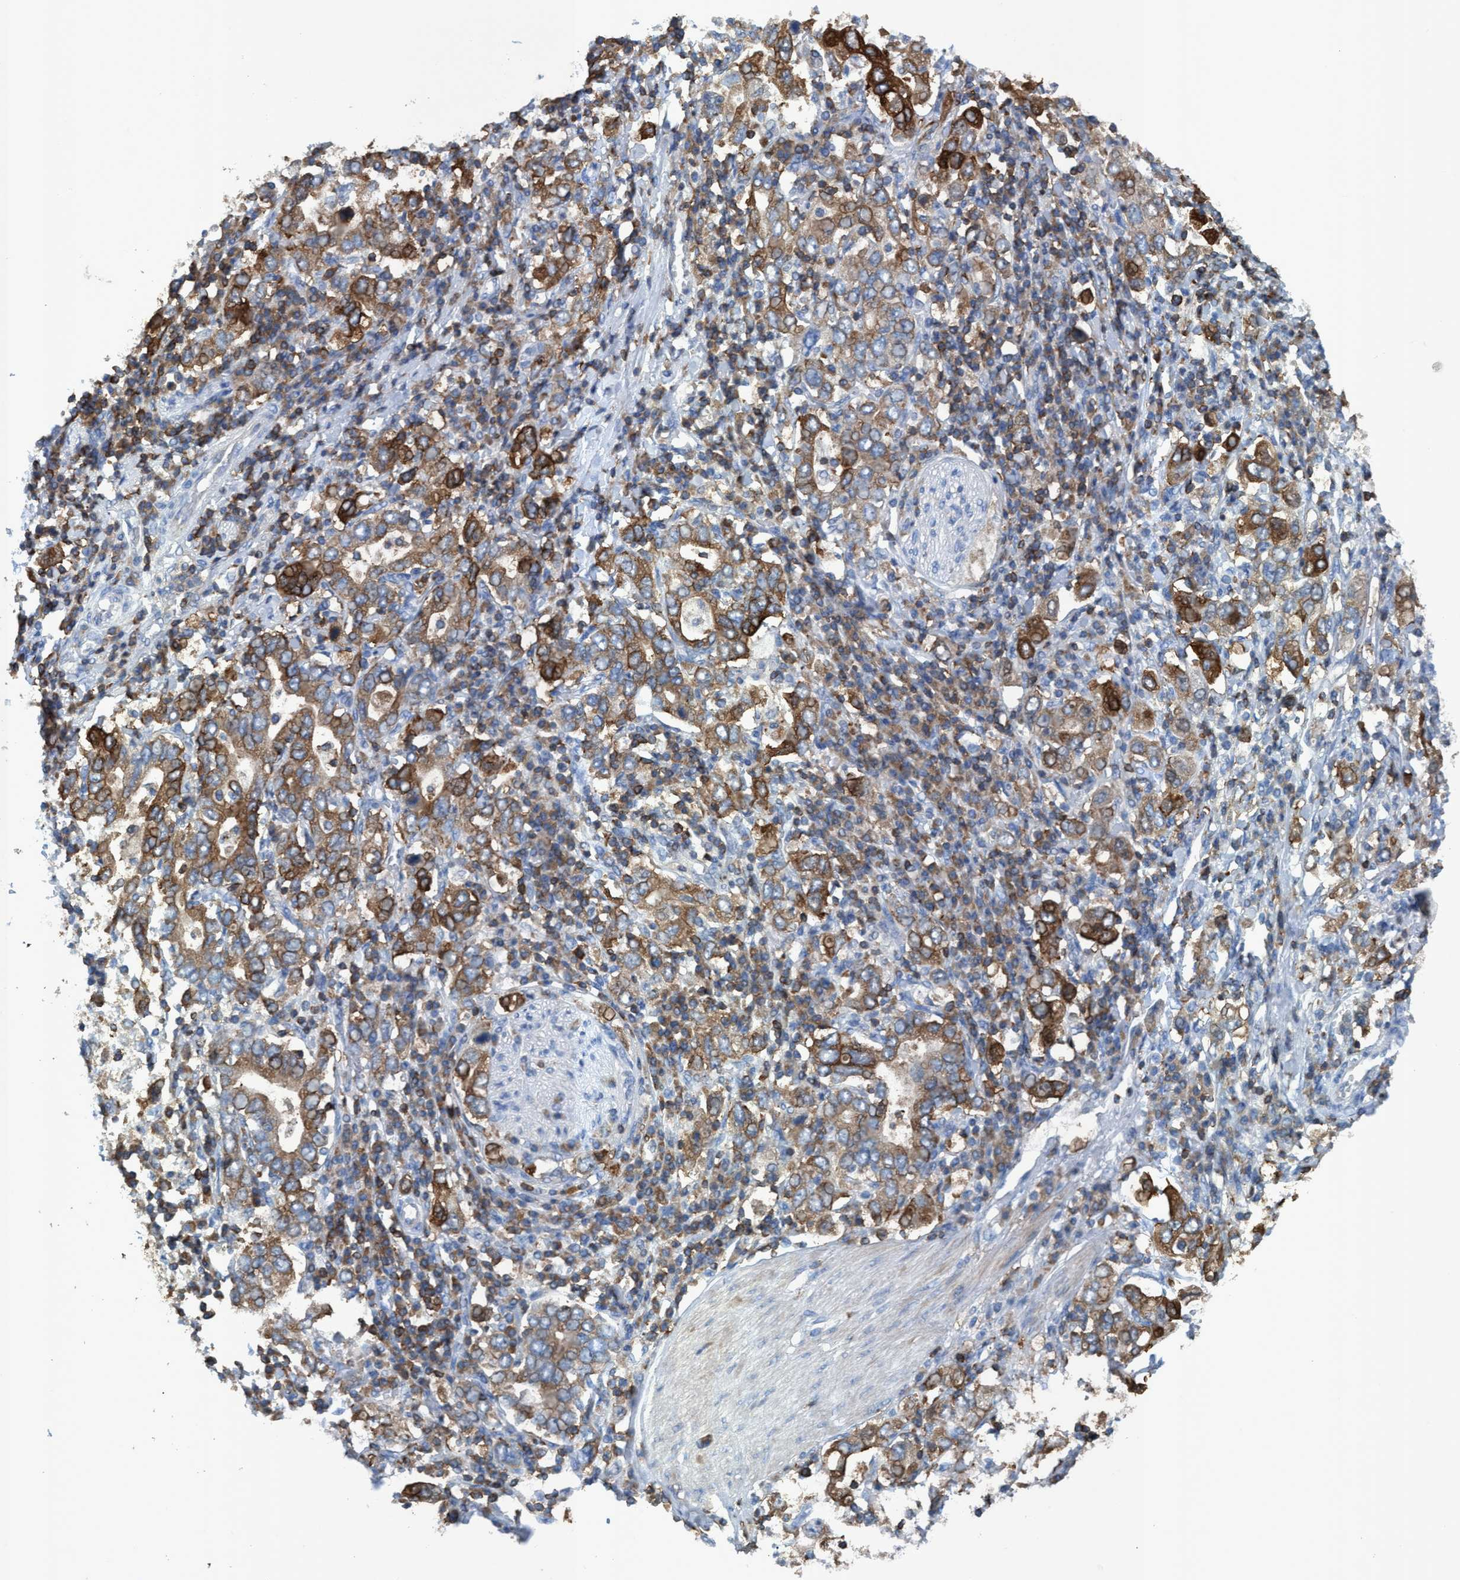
{"staining": {"intensity": "moderate", "quantity": ">75%", "location": "cytoplasmic/membranous"}, "tissue": "stomach cancer", "cell_type": "Tumor cells", "image_type": "cancer", "snomed": [{"axis": "morphology", "description": "Adenocarcinoma, NOS"}, {"axis": "topography", "description": "Stomach, upper"}], "caption": "This image shows adenocarcinoma (stomach) stained with immunohistochemistry (IHC) to label a protein in brown. The cytoplasmic/membranous of tumor cells show moderate positivity for the protein. Nuclei are counter-stained blue.", "gene": "EZR", "patient": {"sex": "male", "age": 62}}